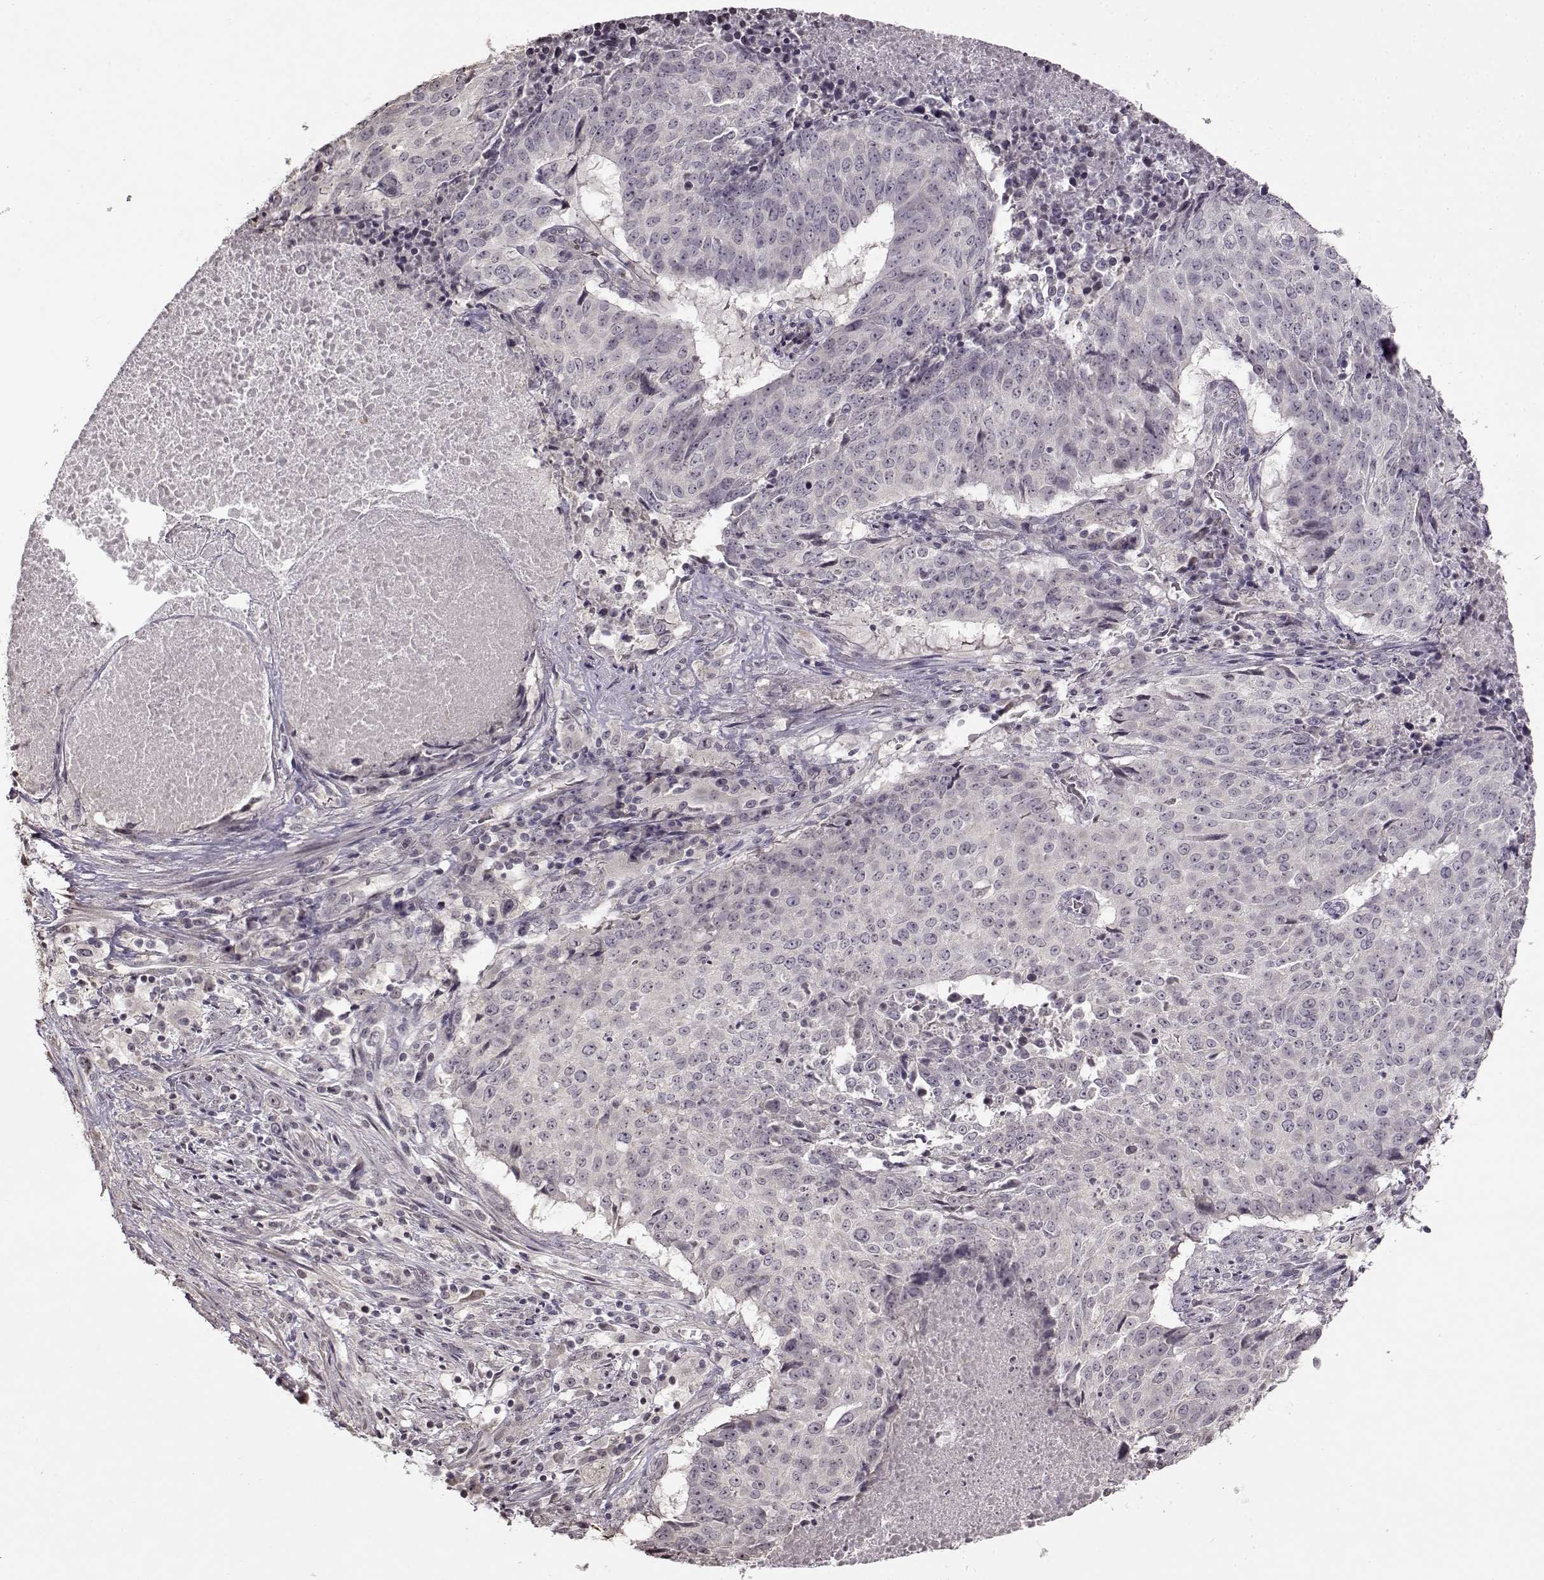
{"staining": {"intensity": "negative", "quantity": "none", "location": "none"}, "tissue": "lung cancer", "cell_type": "Tumor cells", "image_type": "cancer", "snomed": [{"axis": "morphology", "description": "Normal tissue, NOS"}, {"axis": "morphology", "description": "Squamous cell carcinoma, NOS"}, {"axis": "topography", "description": "Bronchus"}, {"axis": "topography", "description": "Lung"}], "caption": "Immunohistochemistry image of neoplastic tissue: lung squamous cell carcinoma stained with DAB (3,3'-diaminobenzidine) reveals no significant protein expression in tumor cells.", "gene": "FSHB", "patient": {"sex": "male", "age": 64}}